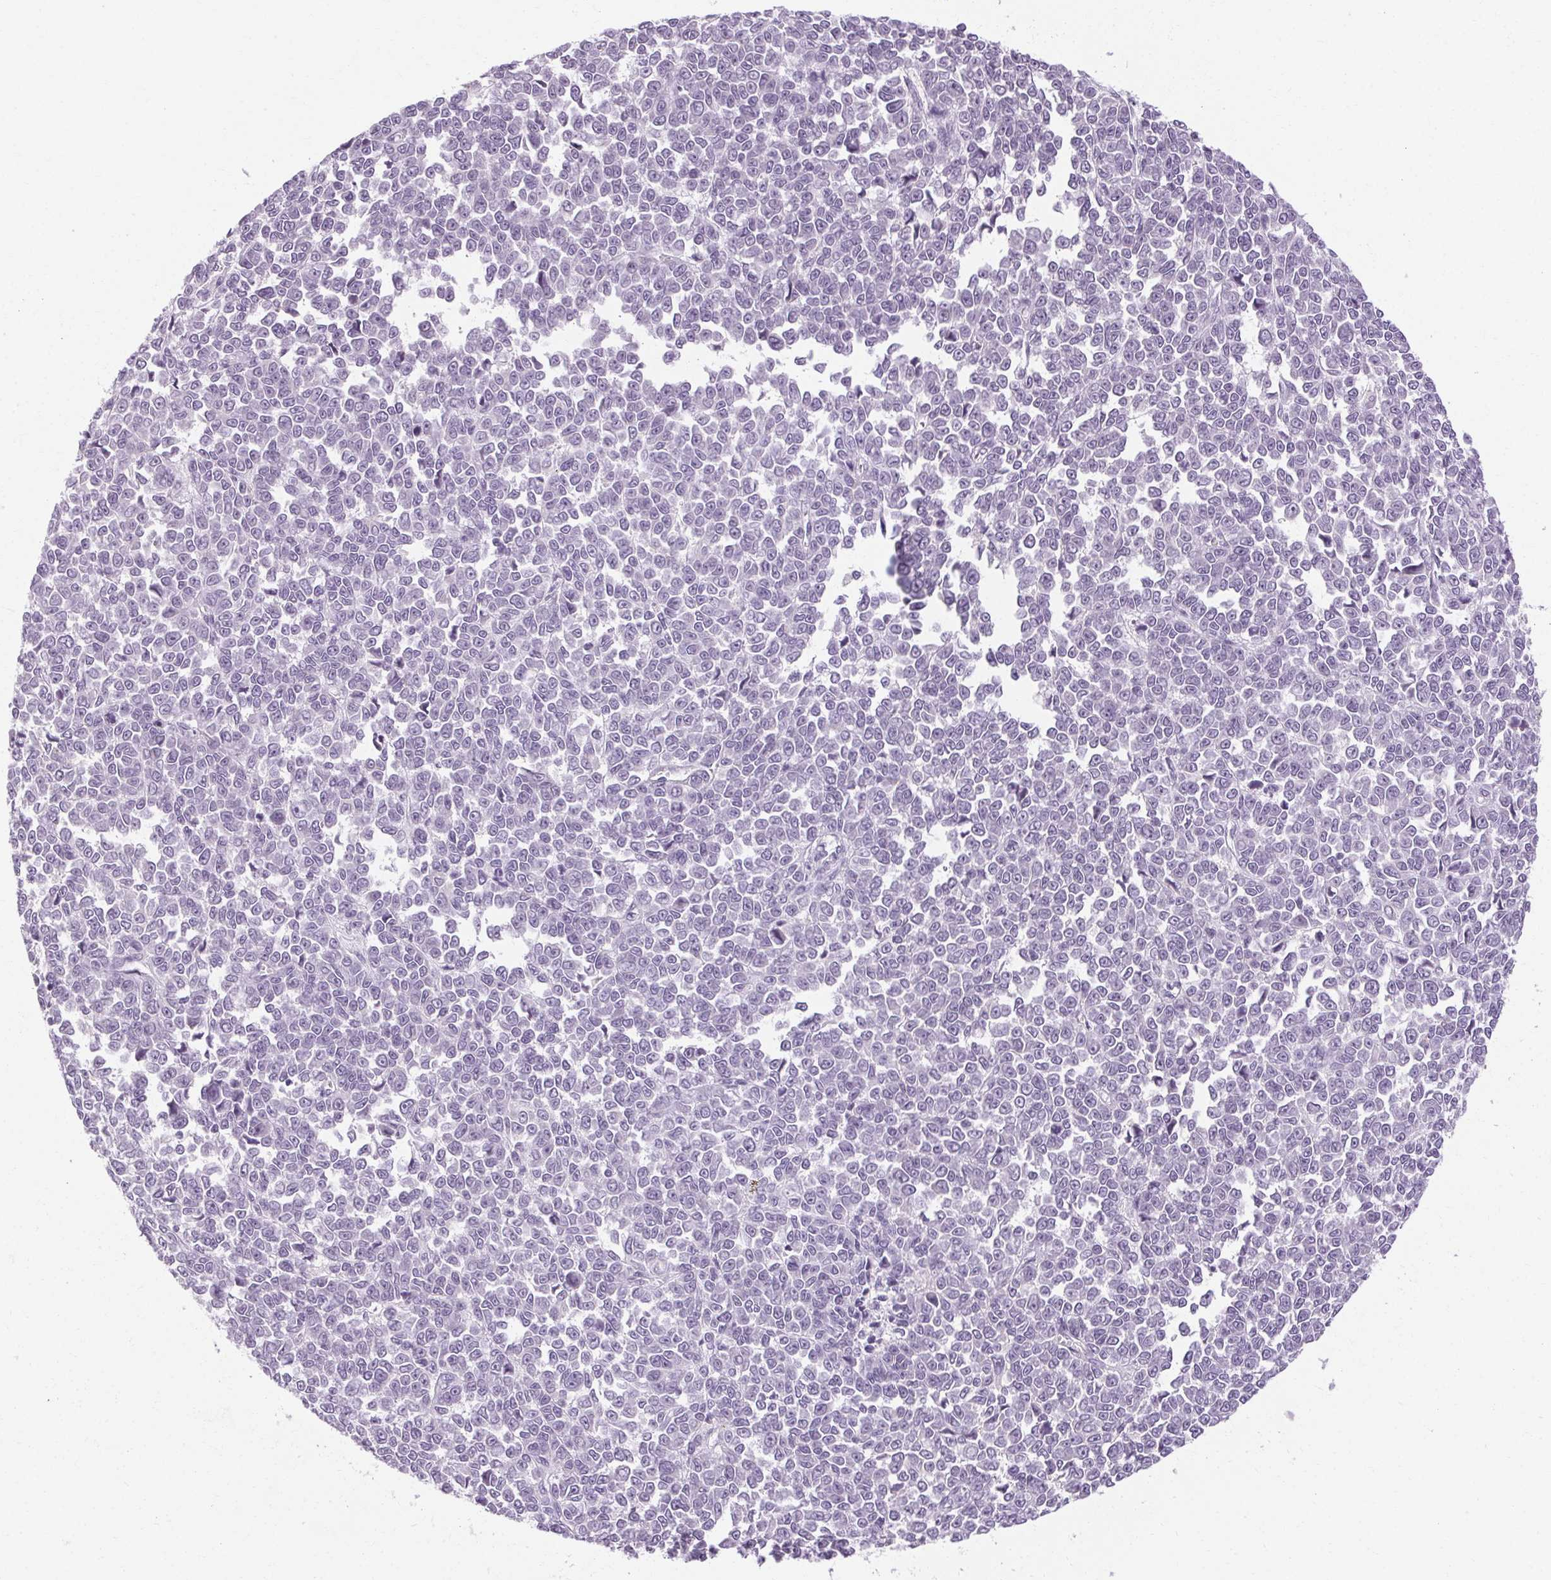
{"staining": {"intensity": "negative", "quantity": "none", "location": "none"}, "tissue": "melanoma", "cell_type": "Tumor cells", "image_type": "cancer", "snomed": [{"axis": "morphology", "description": "Malignant melanoma, NOS"}, {"axis": "topography", "description": "Skin"}], "caption": "The photomicrograph demonstrates no staining of tumor cells in malignant melanoma.", "gene": "POMC", "patient": {"sex": "female", "age": 95}}